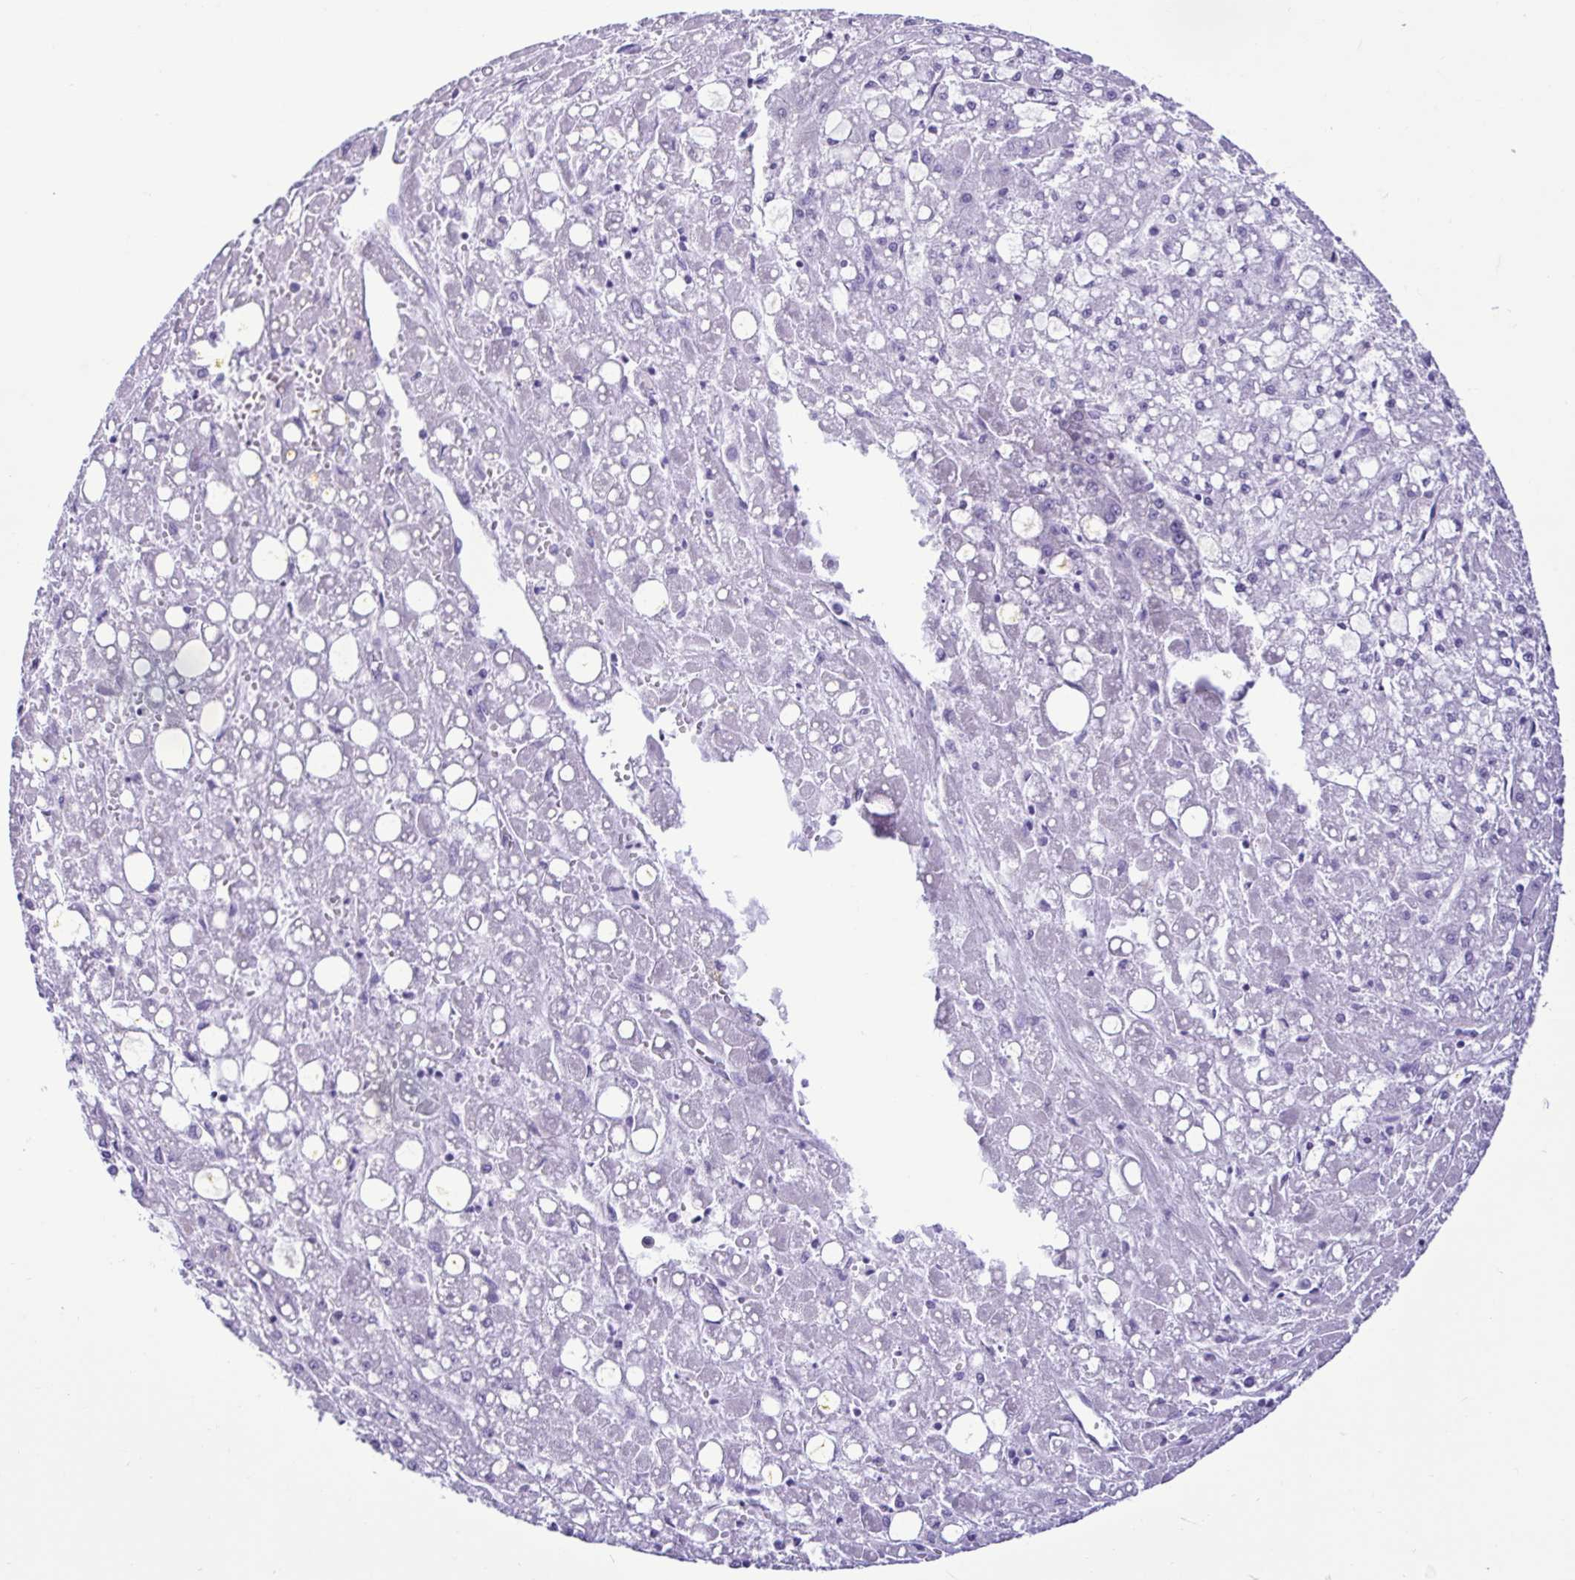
{"staining": {"intensity": "negative", "quantity": "none", "location": "none"}, "tissue": "liver cancer", "cell_type": "Tumor cells", "image_type": "cancer", "snomed": [{"axis": "morphology", "description": "Carcinoma, Hepatocellular, NOS"}, {"axis": "topography", "description": "Liver"}], "caption": "Tumor cells are negative for brown protein staining in liver cancer. (Stains: DAB immunohistochemistry with hematoxylin counter stain, Microscopy: brightfield microscopy at high magnification).", "gene": "SPATA16", "patient": {"sex": "male", "age": 67}}